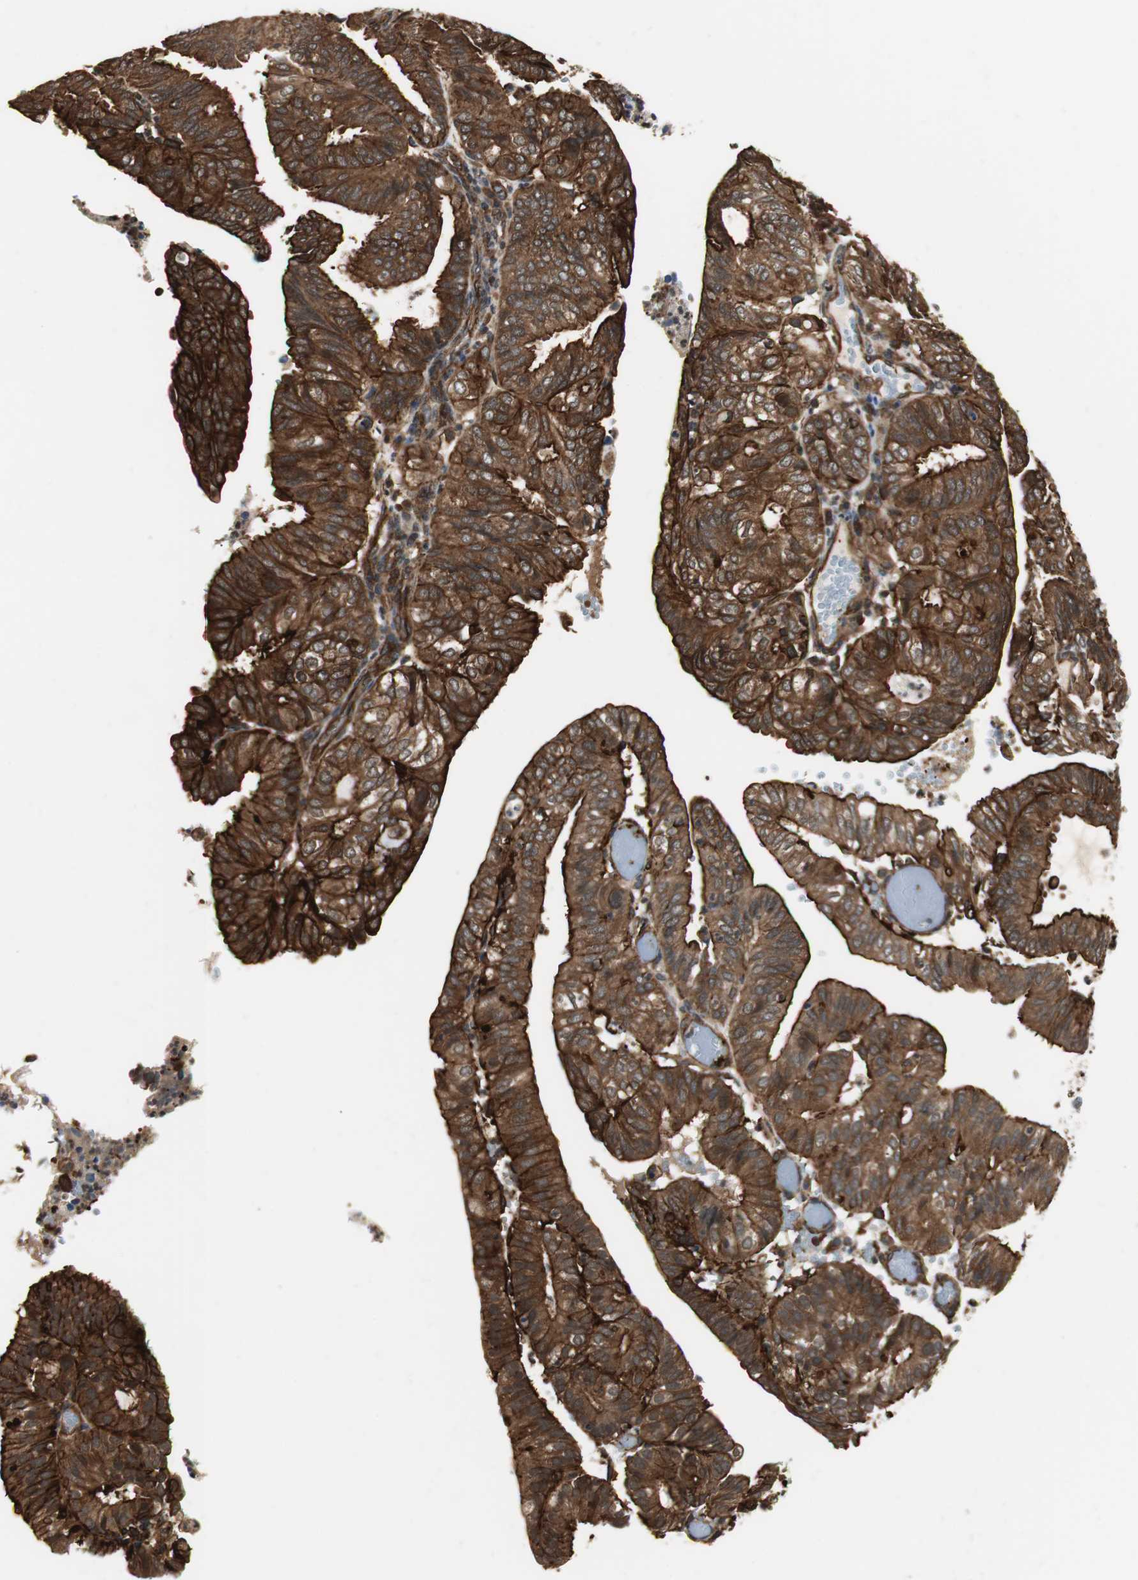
{"staining": {"intensity": "strong", "quantity": ">75%", "location": "cytoplasmic/membranous"}, "tissue": "endometrial cancer", "cell_type": "Tumor cells", "image_type": "cancer", "snomed": [{"axis": "morphology", "description": "Adenocarcinoma, NOS"}, {"axis": "topography", "description": "Uterus"}], "caption": "The micrograph exhibits immunohistochemical staining of endometrial cancer (adenocarcinoma). There is strong cytoplasmic/membranous staining is appreciated in approximately >75% of tumor cells.", "gene": "PTPN11", "patient": {"sex": "female", "age": 60}}